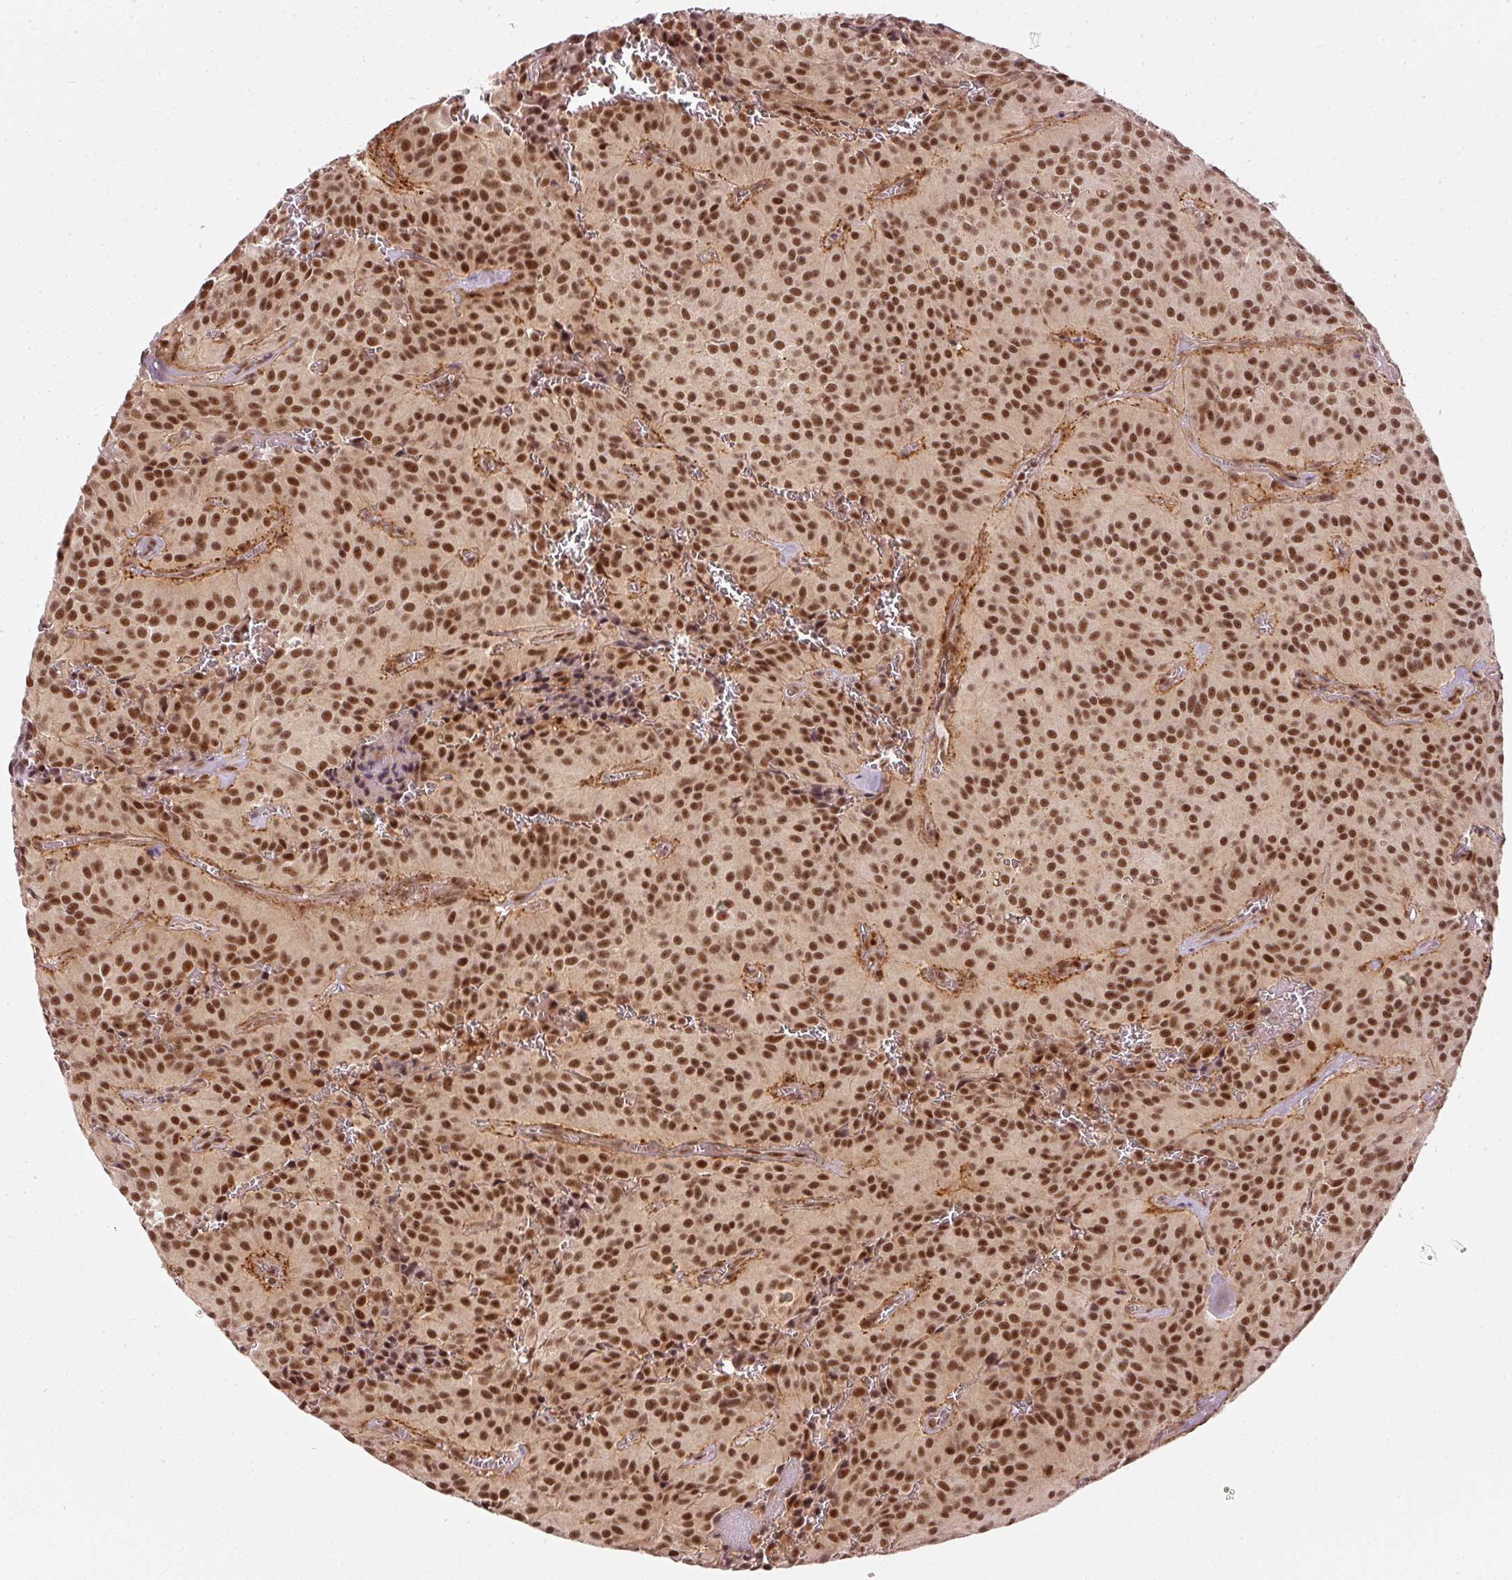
{"staining": {"intensity": "strong", "quantity": ">75%", "location": "nuclear"}, "tissue": "glioma", "cell_type": "Tumor cells", "image_type": "cancer", "snomed": [{"axis": "morphology", "description": "Glioma, malignant, Low grade"}, {"axis": "topography", "description": "Brain"}], "caption": "About >75% of tumor cells in low-grade glioma (malignant) show strong nuclear protein expression as visualized by brown immunohistochemical staining.", "gene": "THOC6", "patient": {"sex": "male", "age": 42}}